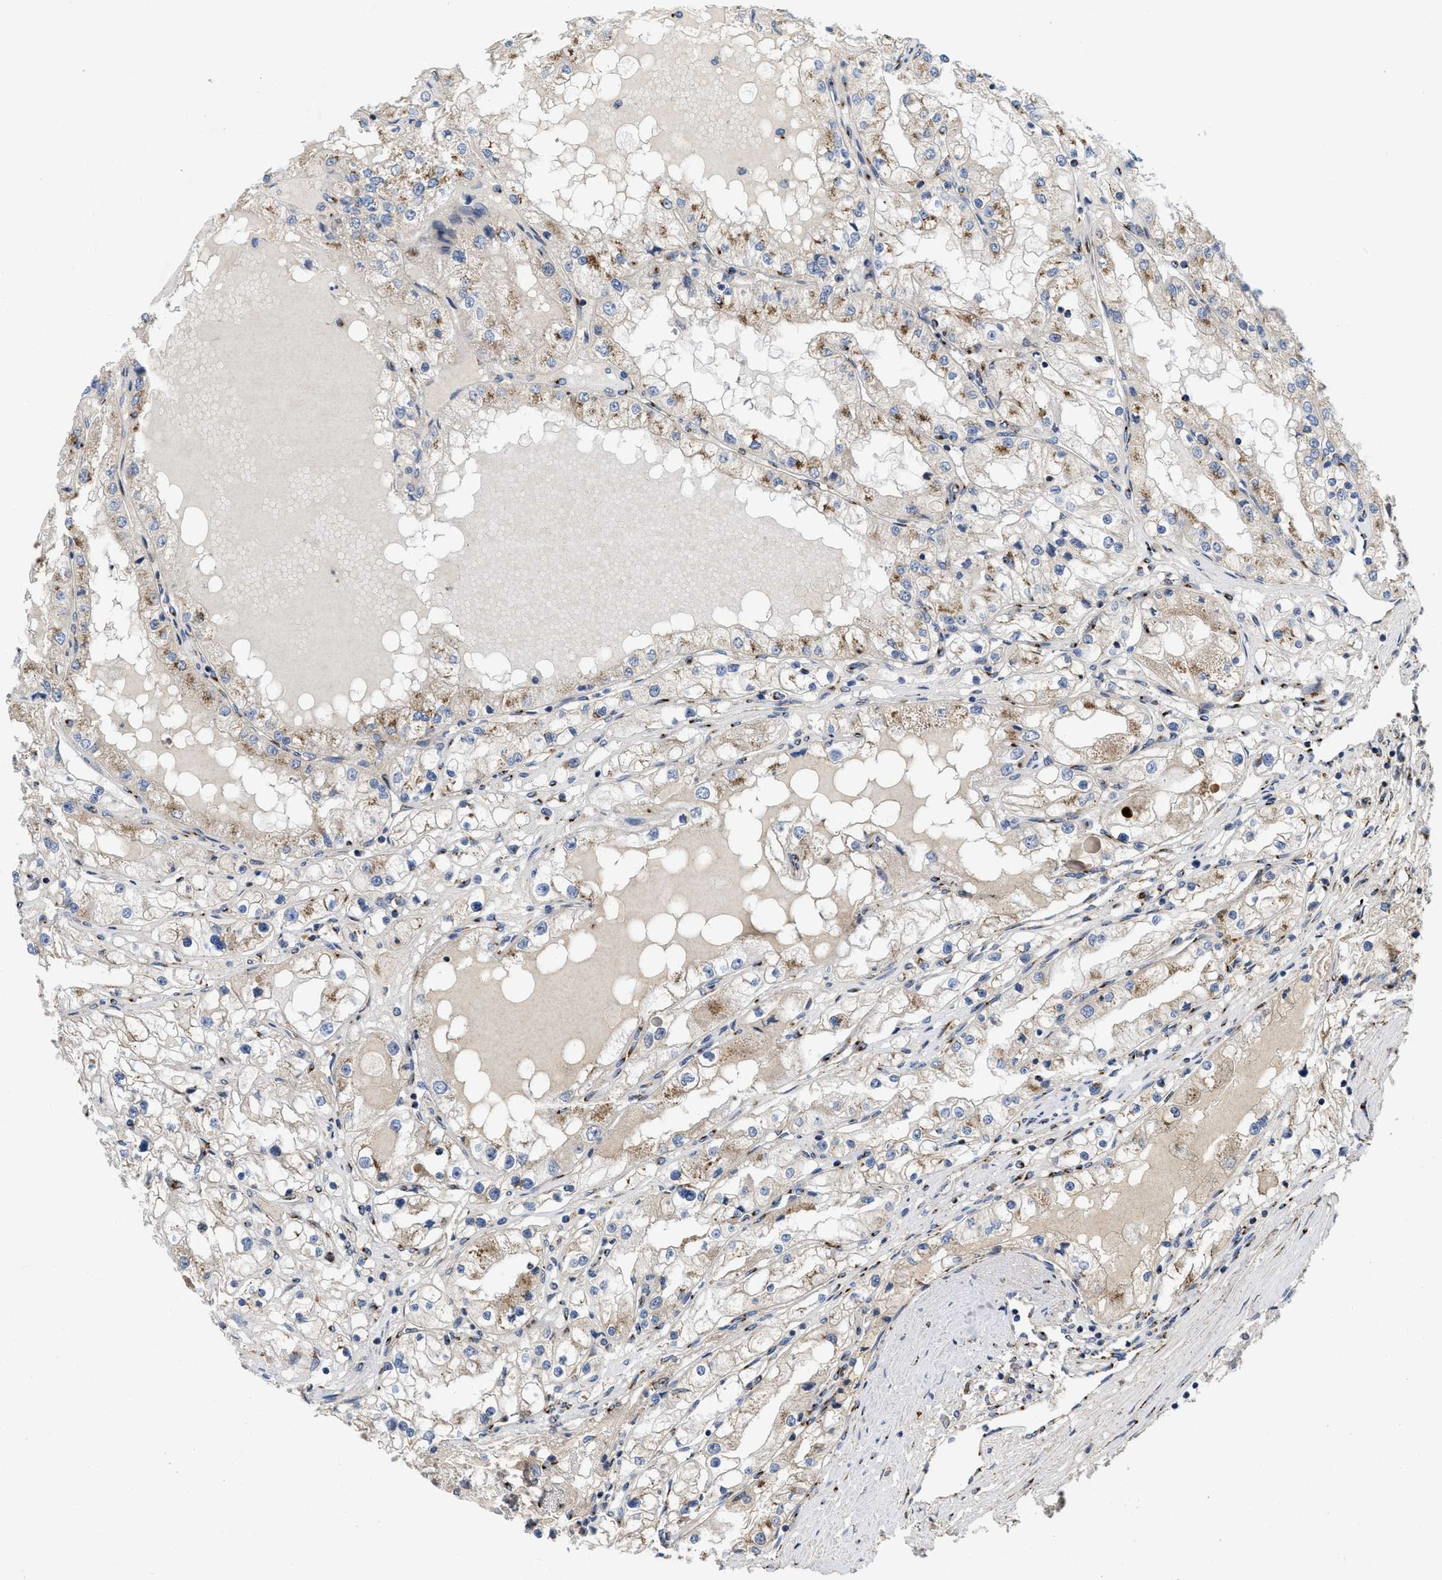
{"staining": {"intensity": "moderate", "quantity": "<25%", "location": "cytoplasmic/membranous"}, "tissue": "renal cancer", "cell_type": "Tumor cells", "image_type": "cancer", "snomed": [{"axis": "morphology", "description": "Adenocarcinoma, NOS"}, {"axis": "topography", "description": "Kidney"}], "caption": "Tumor cells demonstrate low levels of moderate cytoplasmic/membranous positivity in approximately <25% of cells in renal adenocarcinoma. (DAB (3,3'-diaminobenzidine) IHC with brightfield microscopy, high magnification).", "gene": "ZNF70", "patient": {"sex": "male", "age": 68}}